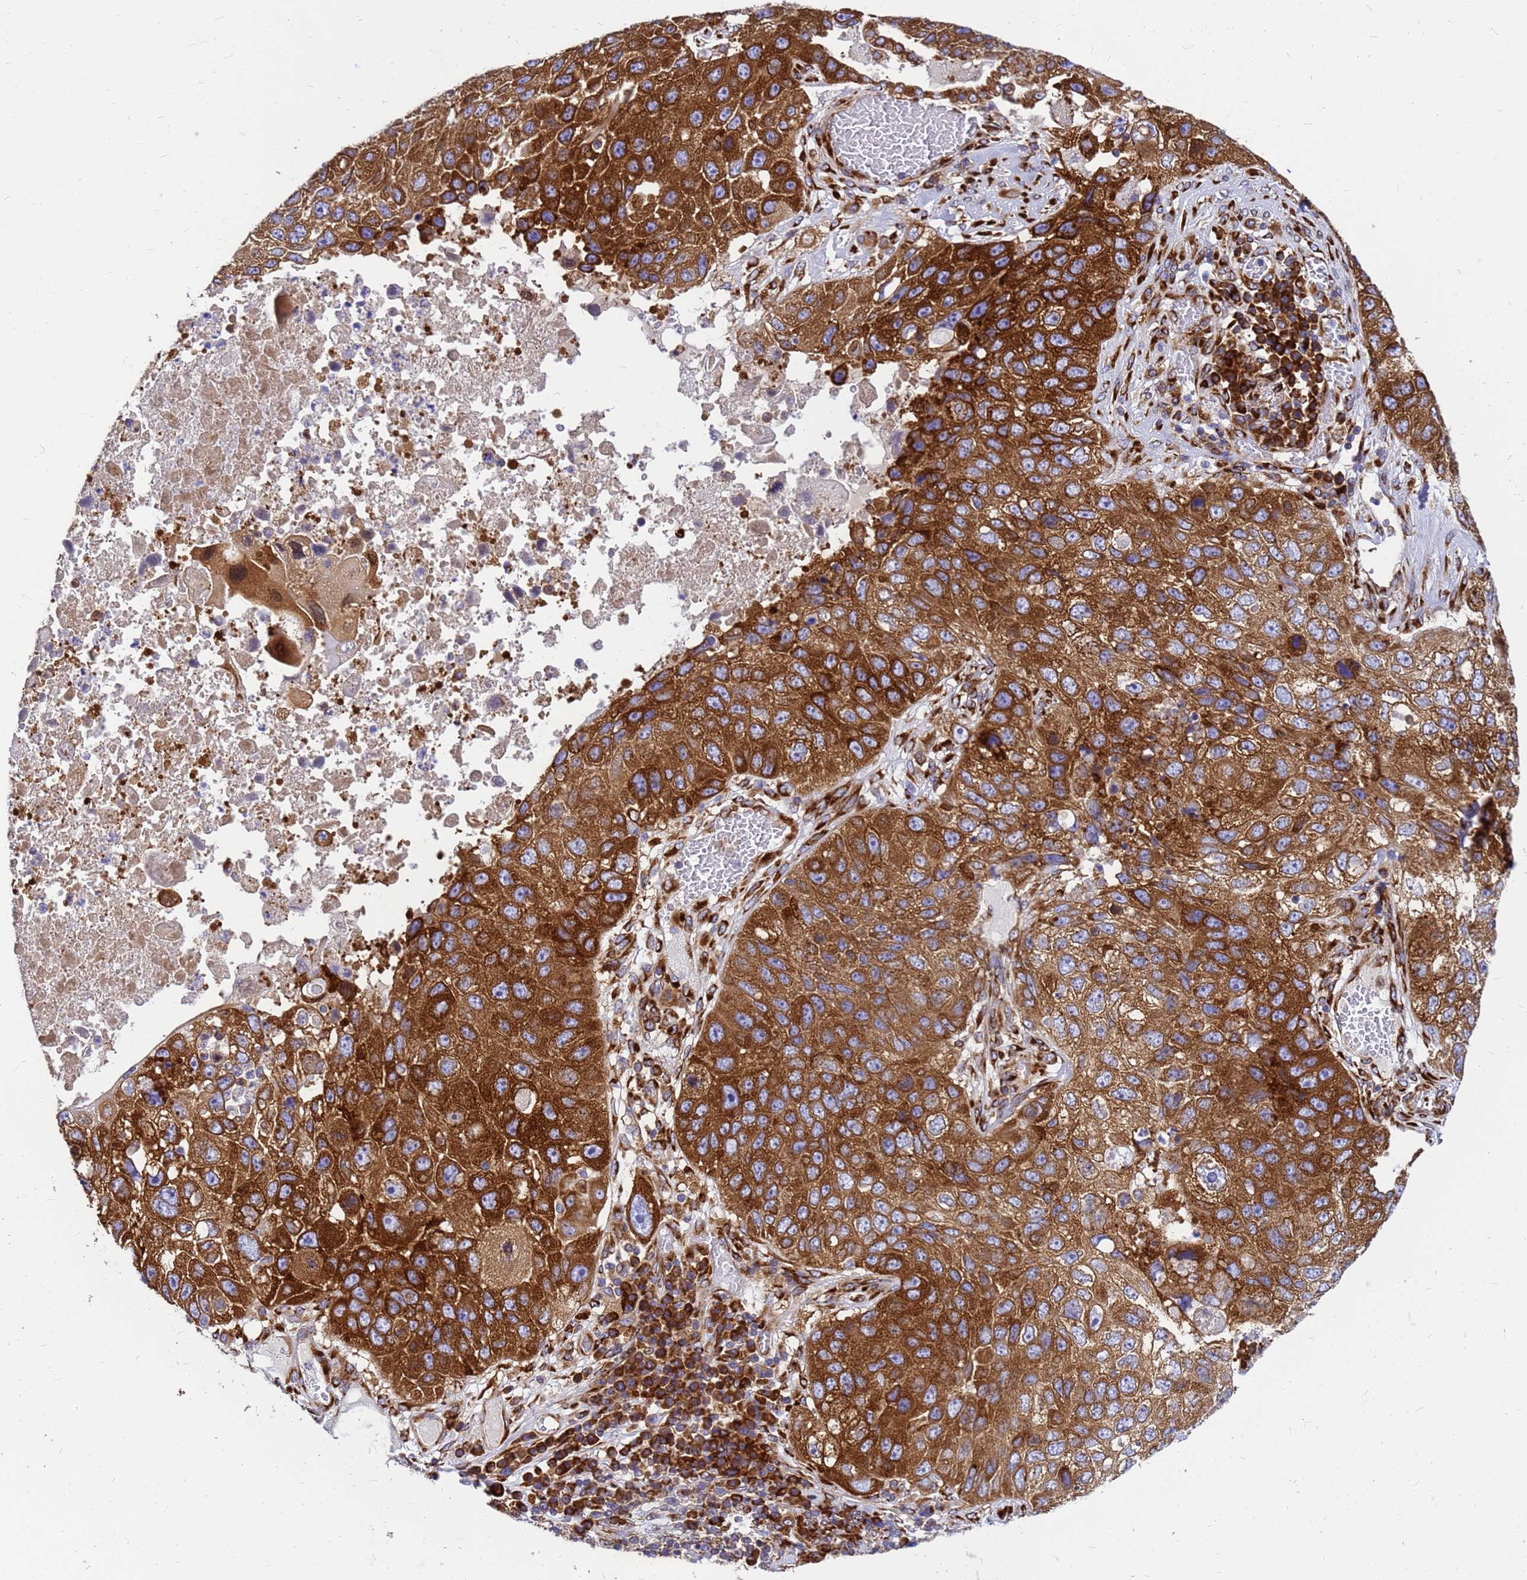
{"staining": {"intensity": "strong", "quantity": ">75%", "location": "cytoplasmic/membranous"}, "tissue": "lung cancer", "cell_type": "Tumor cells", "image_type": "cancer", "snomed": [{"axis": "morphology", "description": "Squamous cell carcinoma, NOS"}, {"axis": "topography", "description": "Lung"}], "caption": "IHC (DAB (3,3'-diaminobenzidine)) staining of lung cancer exhibits strong cytoplasmic/membranous protein expression in approximately >75% of tumor cells.", "gene": "EEF1D", "patient": {"sex": "male", "age": 61}}